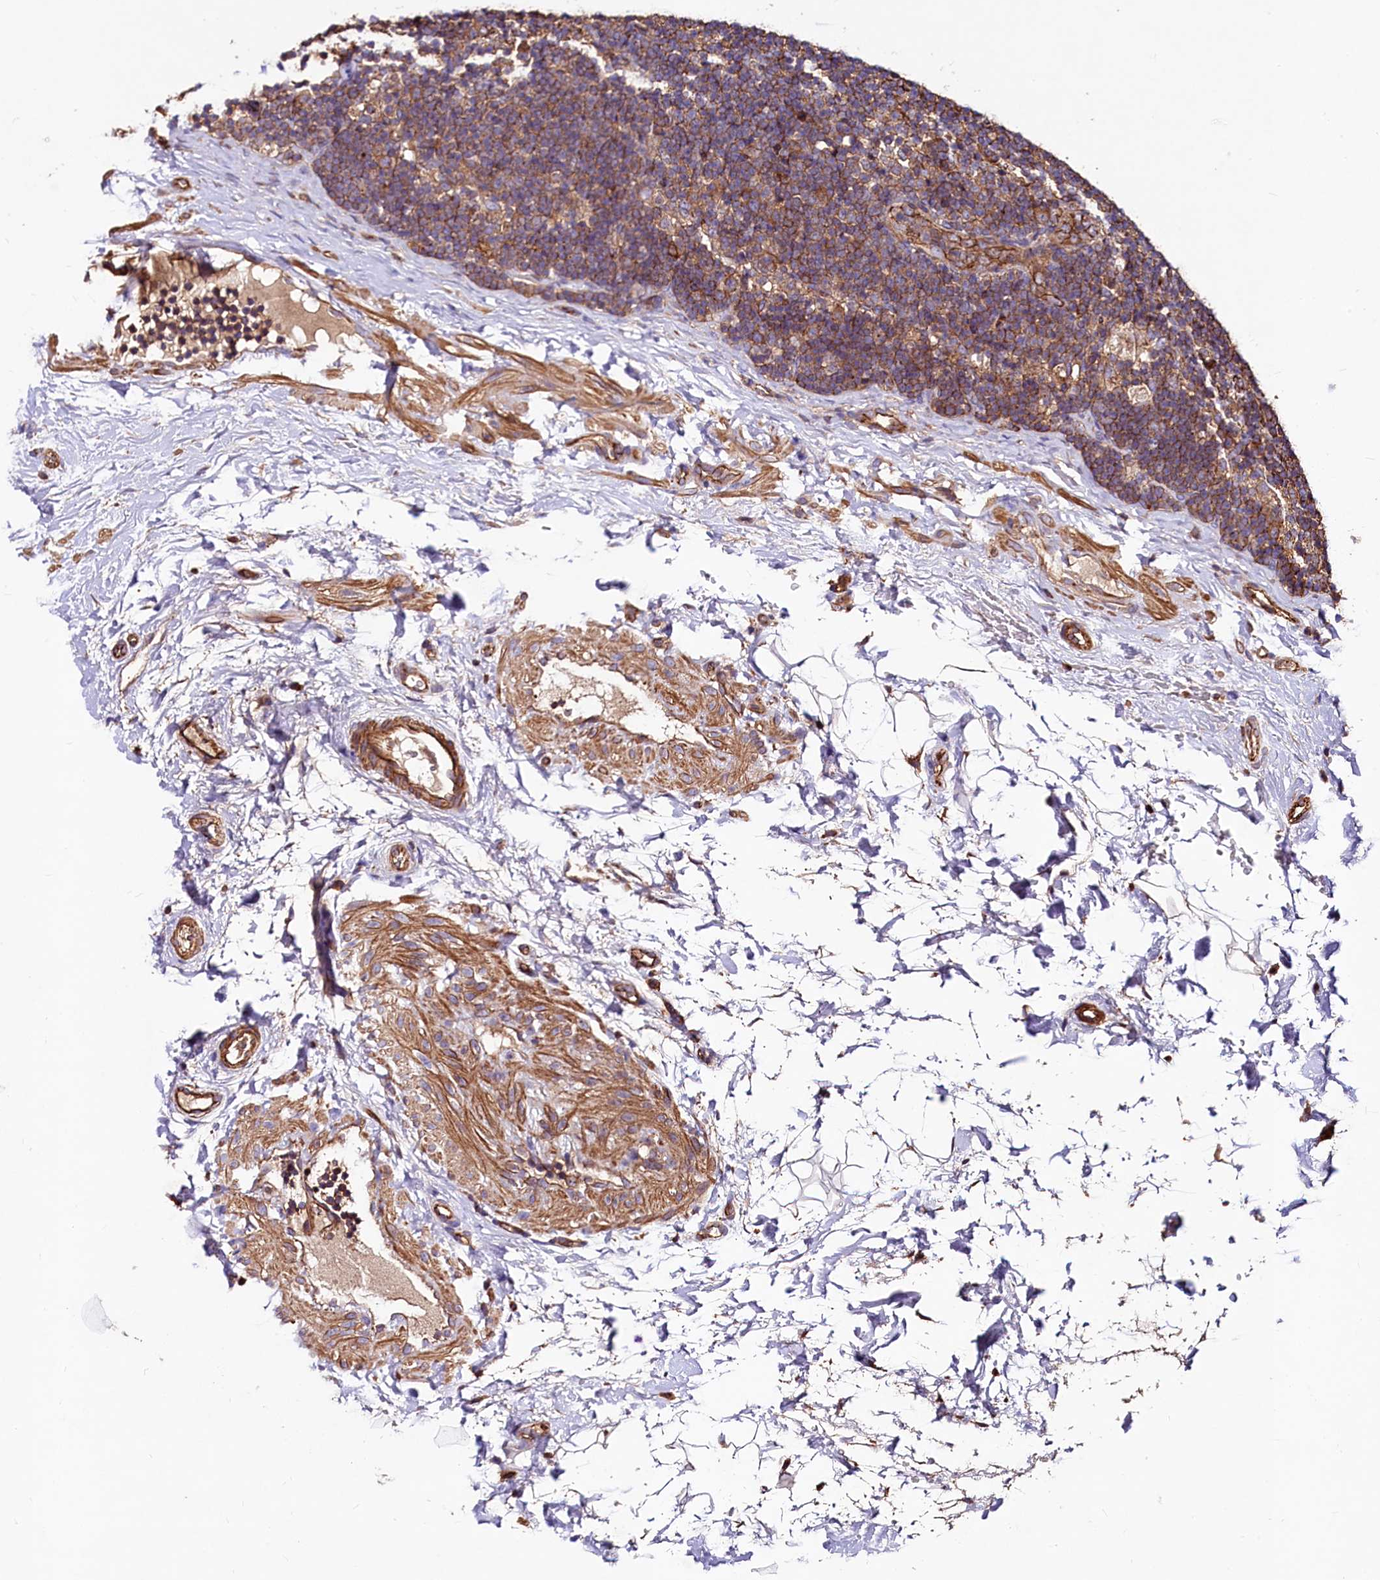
{"staining": {"intensity": "moderate", "quantity": "25%-75%", "location": "cytoplasmic/membranous"}, "tissue": "lymph node", "cell_type": "Germinal center cells", "image_type": "normal", "snomed": [{"axis": "morphology", "description": "Normal tissue, NOS"}, {"axis": "topography", "description": "Lymph node"}], "caption": "The histopathology image reveals a brown stain indicating the presence of a protein in the cytoplasmic/membranous of germinal center cells in lymph node. (Brightfield microscopy of DAB IHC at high magnification).", "gene": "KLHDC4", "patient": {"sex": "female", "age": 22}}